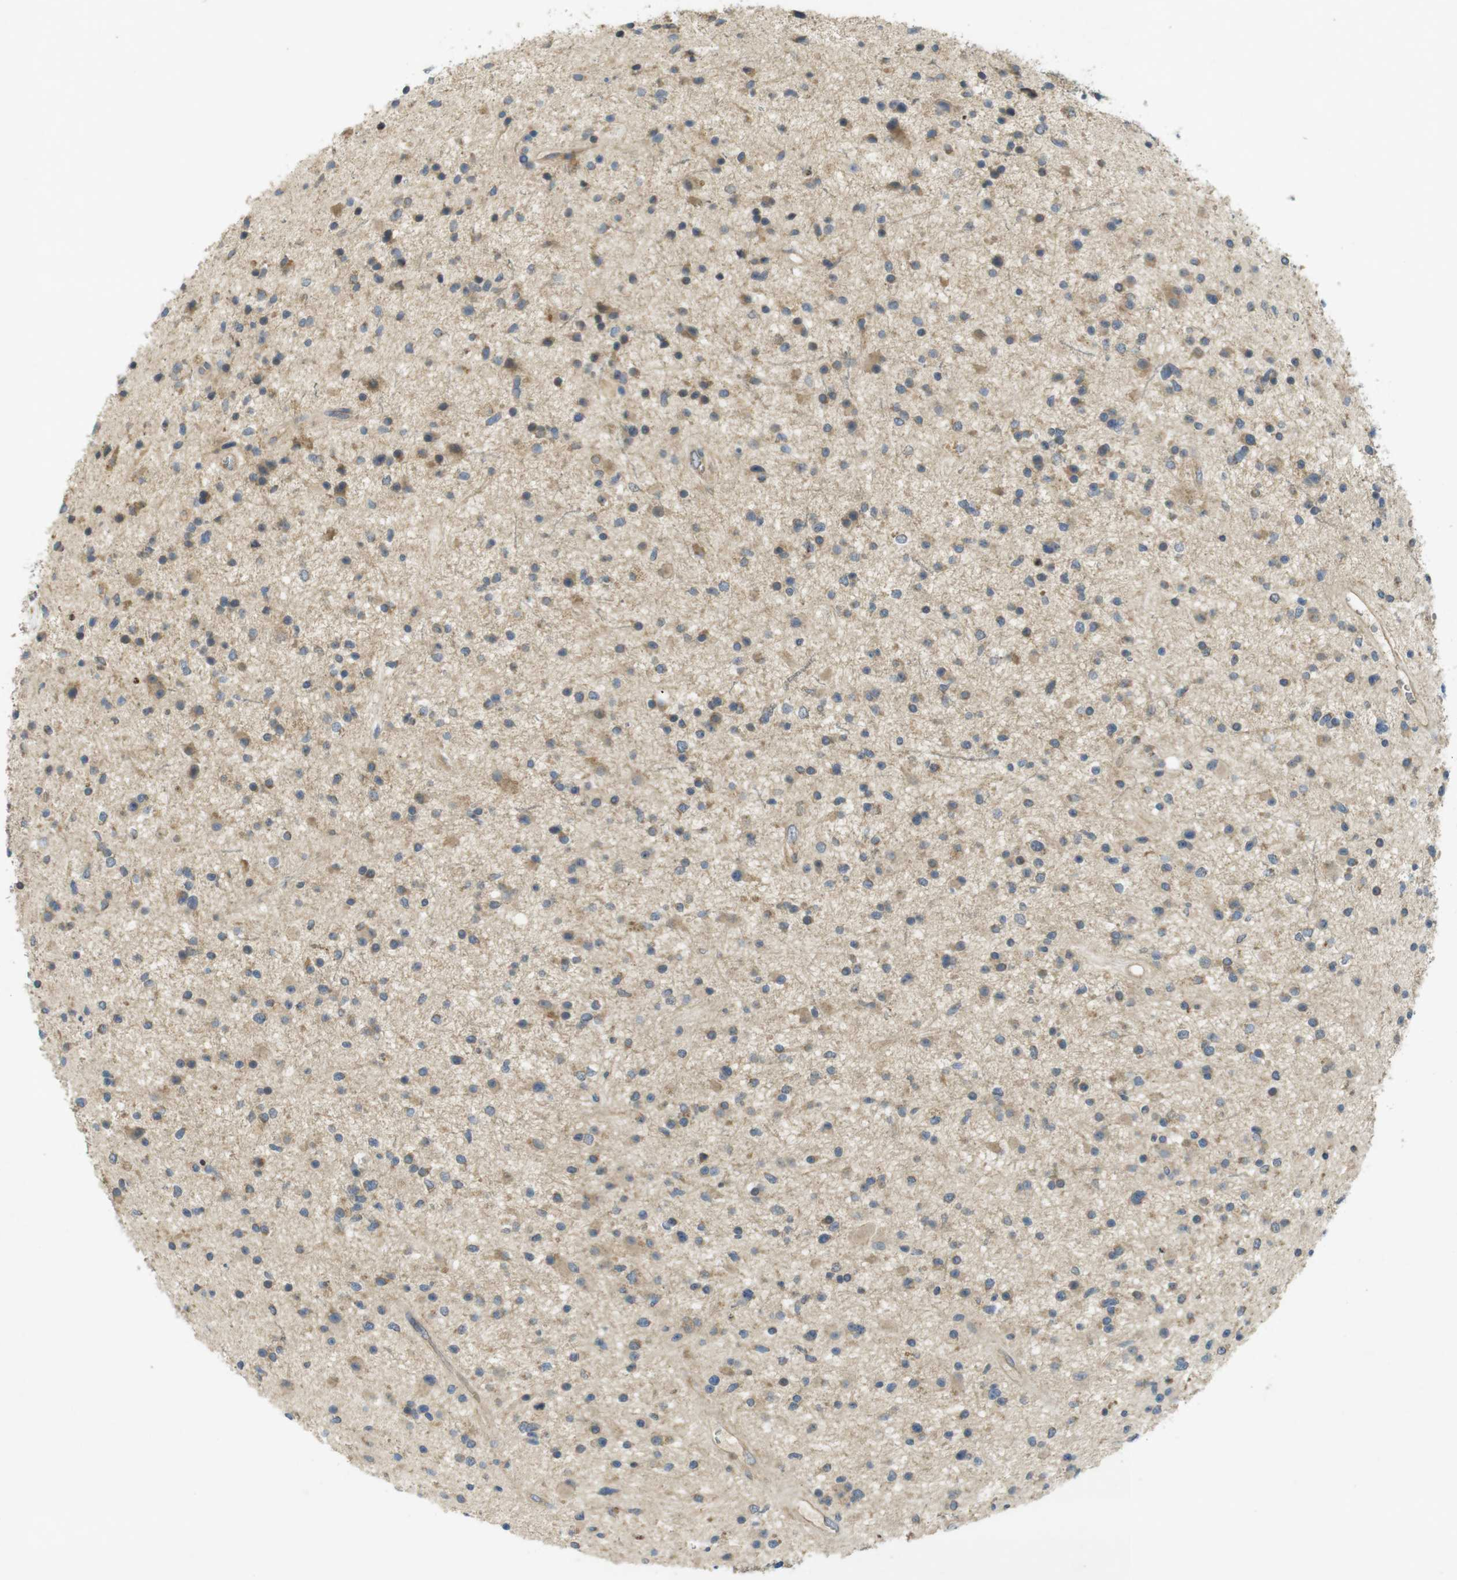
{"staining": {"intensity": "moderate", "quantity": "25%-75%", "location": "cytoplasmic/membranous"}, "tissue": "glioma", "cell_type": "Tumor cells", "image_type": "cancer", "snomed": [{"axis": "morphology", "description": "Glioma, malignant, High grade"}, {"axis": "topography", "description": "Brain"}], "caption": "Protein staining of glioma tissue displays moderate cytoplasmic/membranous positivity in approximately 25%-75% of tumor cells.", "gene": "CLTC", "patient": {"sex": "male", "age": 33}}